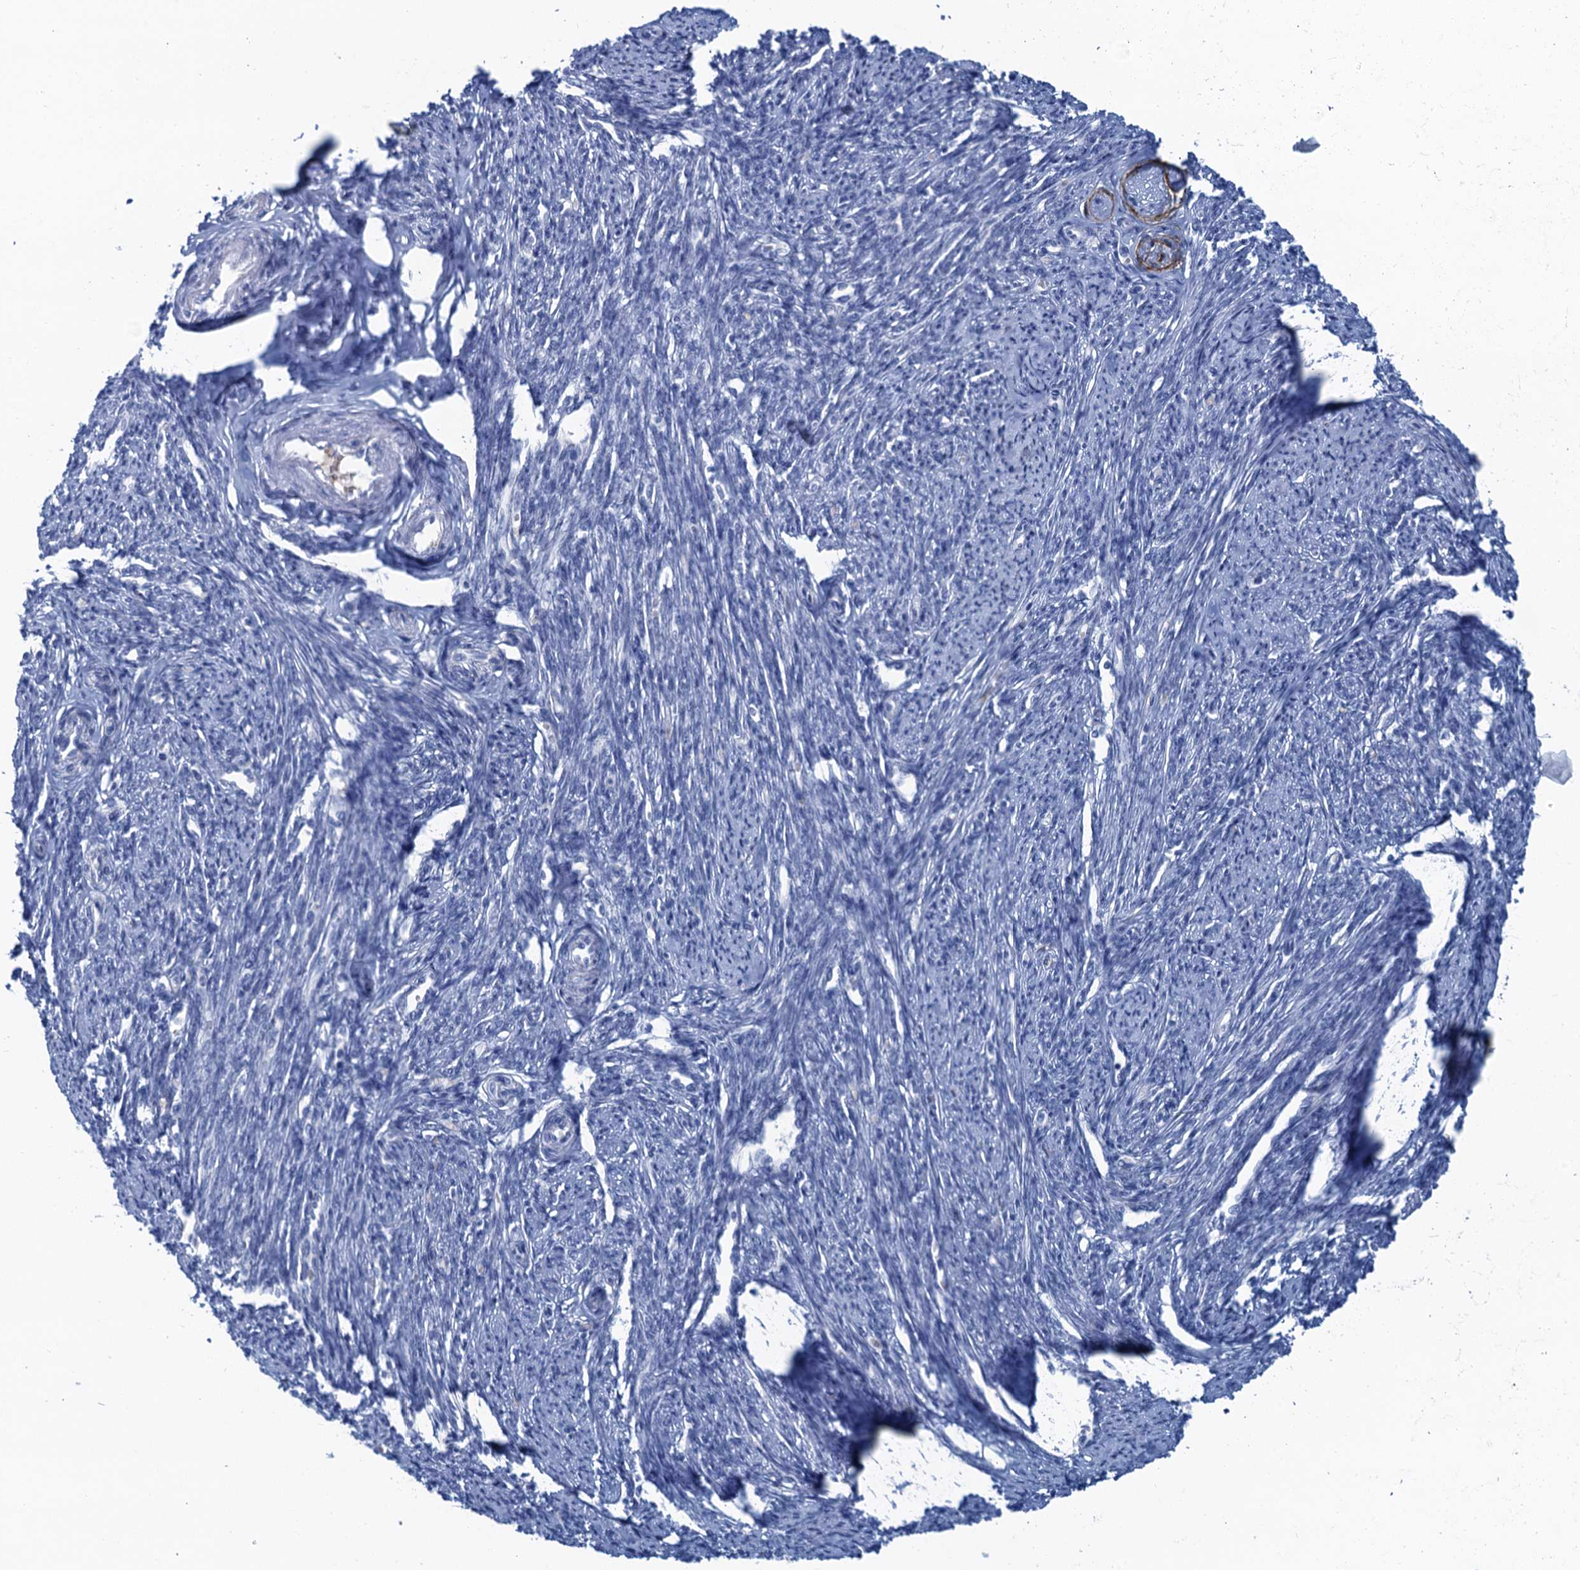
{"staining": {"intensity": "negative", "quantity": "none", "location": "none"}, "tissue": "smooth muscle", "cell_type": "Smooth muscle cells", "image_type": "normal", "snomed": [{"axis": "morphology", "description": "Normal tissue, NOS"}, {"axis": "topography", "description": "Smooth muscle"}, {"axis": "topography", "description": "Uterus"}], "caption": "This is an IHC histopathology image of benign human smooth muscle. There is no staining in smooth muscle cells.", "gene": "MYADML2", "patient": {"sex": "female", "age": 59}}